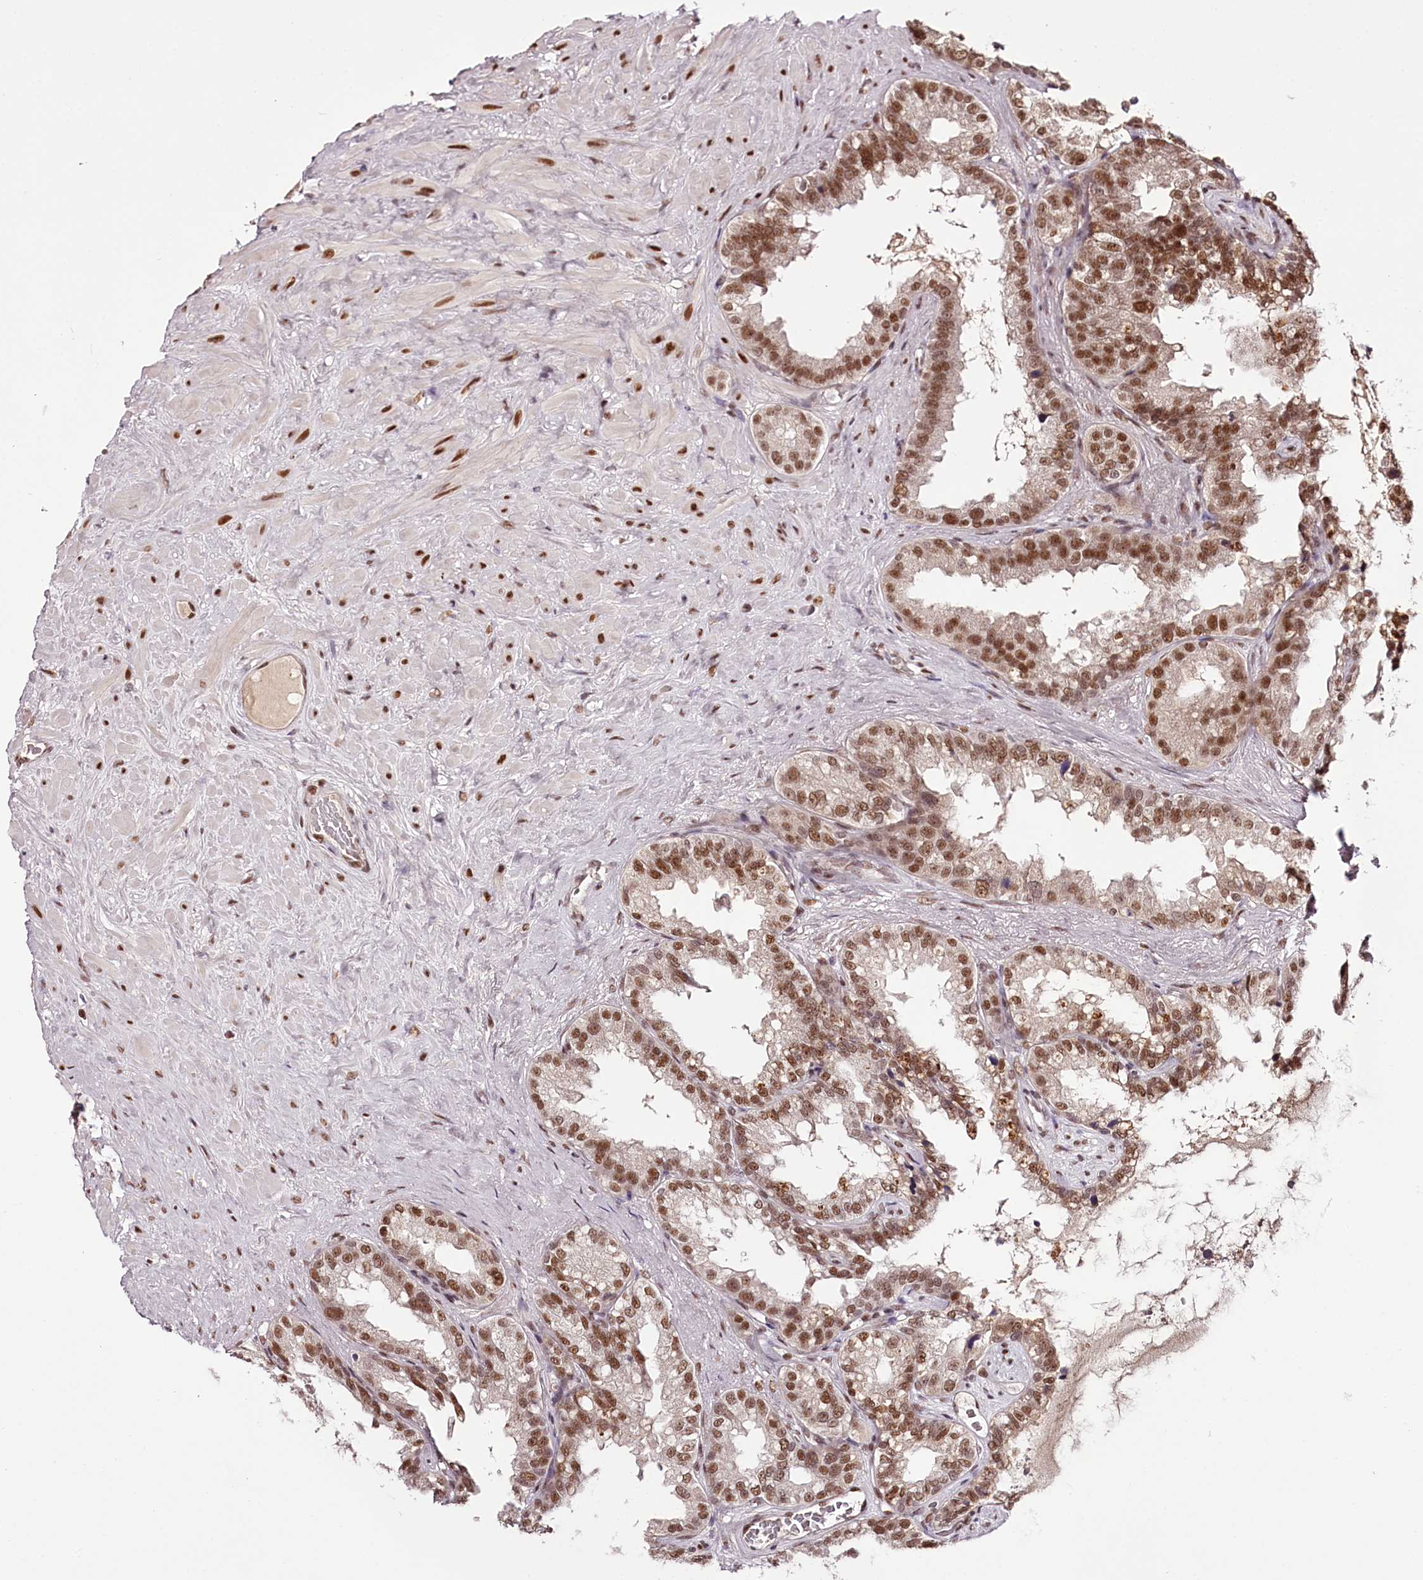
{"staining": {"intensity": "strong", "quantity": ">75%", "location": "nuclear"}, "tissue": "seminal vesicle", "cell_type": "Glandular cells", "image_type": "normal", "snomed": [{"axis": "morphology", "description": "Normal tissue, NOS"}, {"axis": "topography", "description": "Seminal veicle"}], "caption": "Protein staining of unremarkable seminal vesicle shows strong nuclear expression in approximately >75% of glandular cells. (DAB IHC with brightfield microscopy, high magnification).", "gene": "TTC33", "patient": {"sex": "male", "age": 80}}